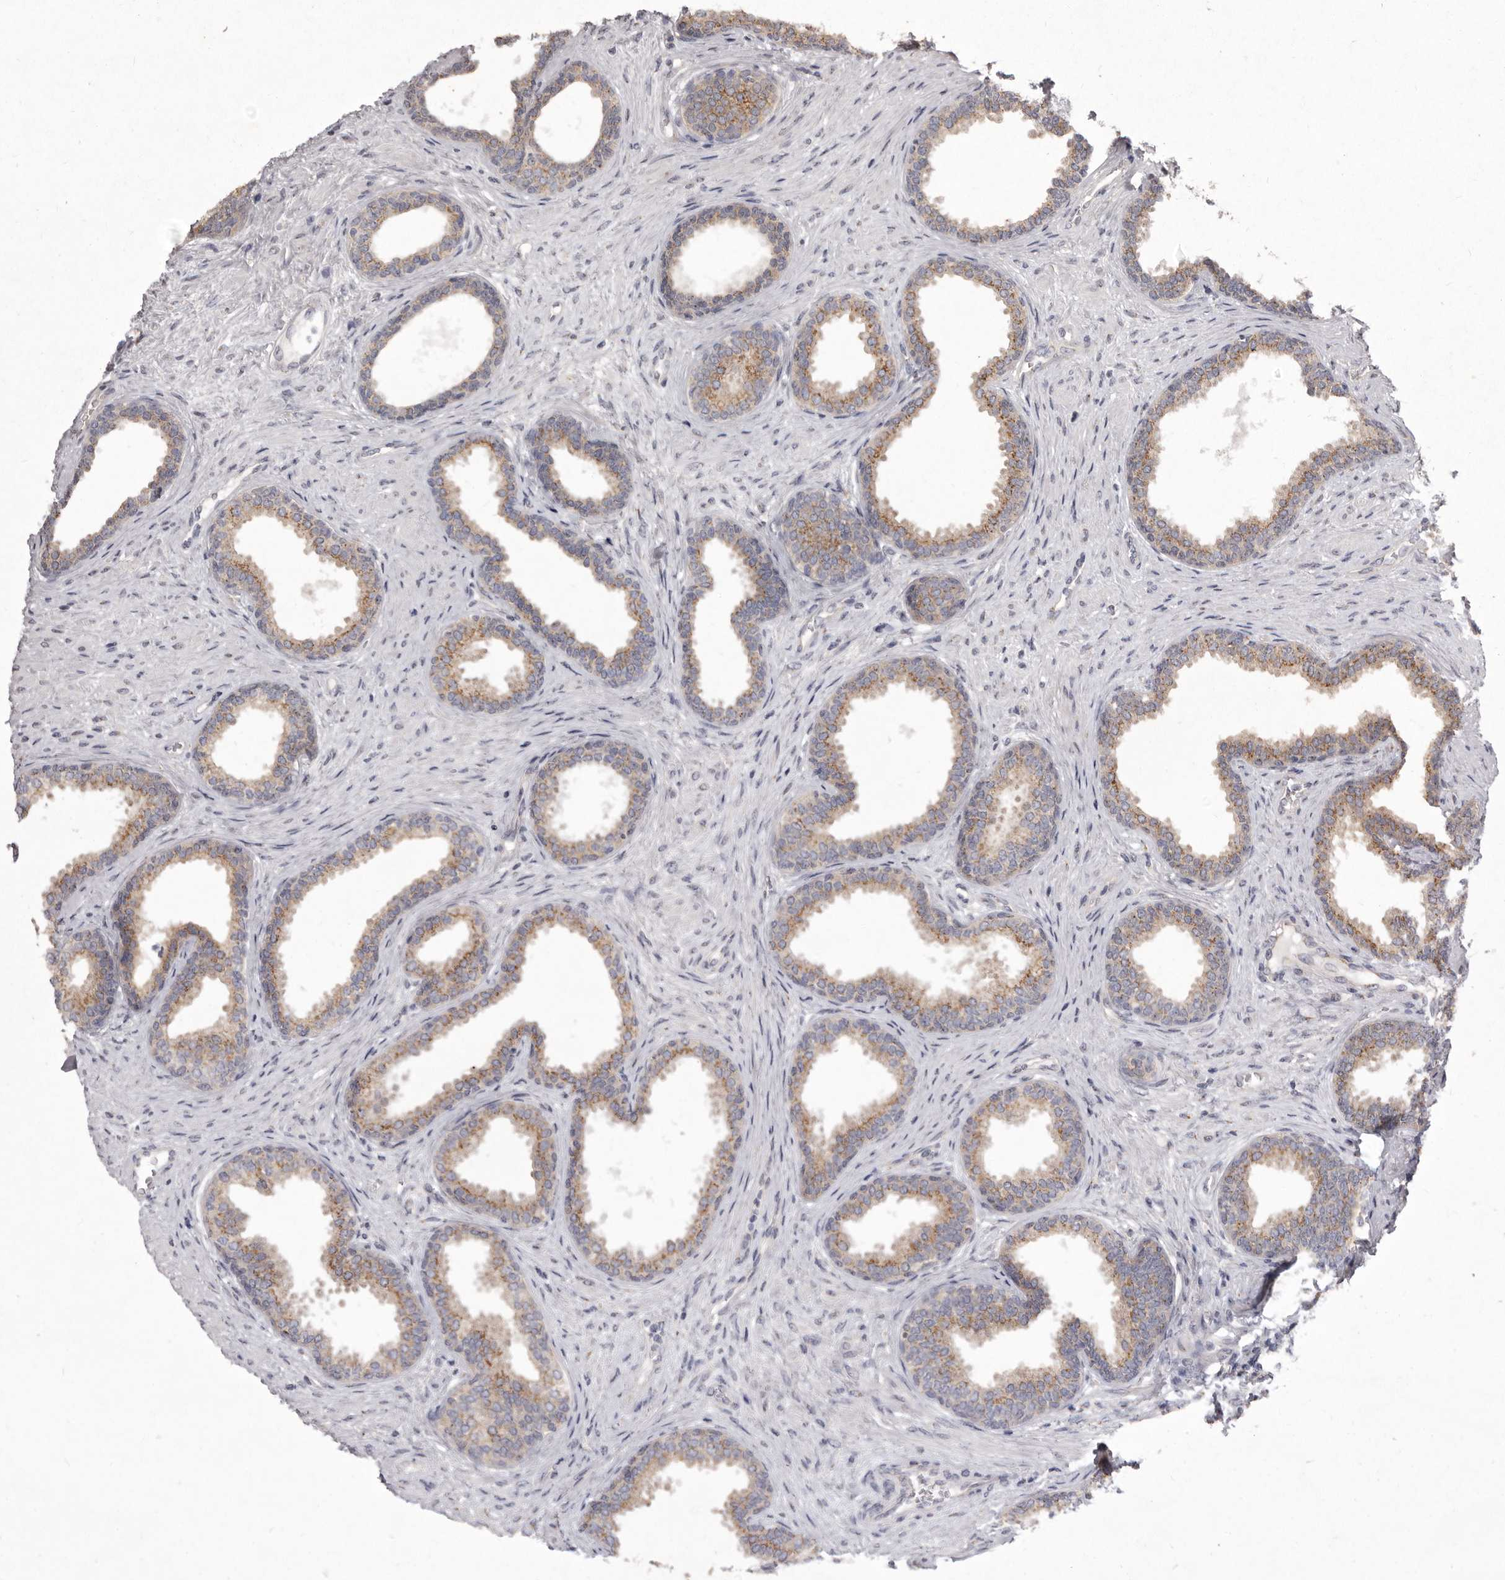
{"staining": {"intensity": "moderate", "quantity": "25%-75%", "location": "cytoplasmic/membranous"}, "tissue": "prostate", "cell_type": "Glandular cells", "image_type": "normal", "snomed": [{"axis": "morphology", "description": "Normal tissue, NOS"}, {"axis": "topography", "description": "Prostate"}], "caption": "The photomicrograph exhibits immunohistochemical staining of normal prostate. There is moderate cytoplasmic/membranous staining is appreciated in about 25%-75% of glandular cells. (Stains: DAB (3,3'-diaminobenzidine) in brown, nuclei in blue, Microscopy: brightfield microscopy at high magnification).", "gene": "P2RX6", "patient": {"sex": "male", "age": 76}}